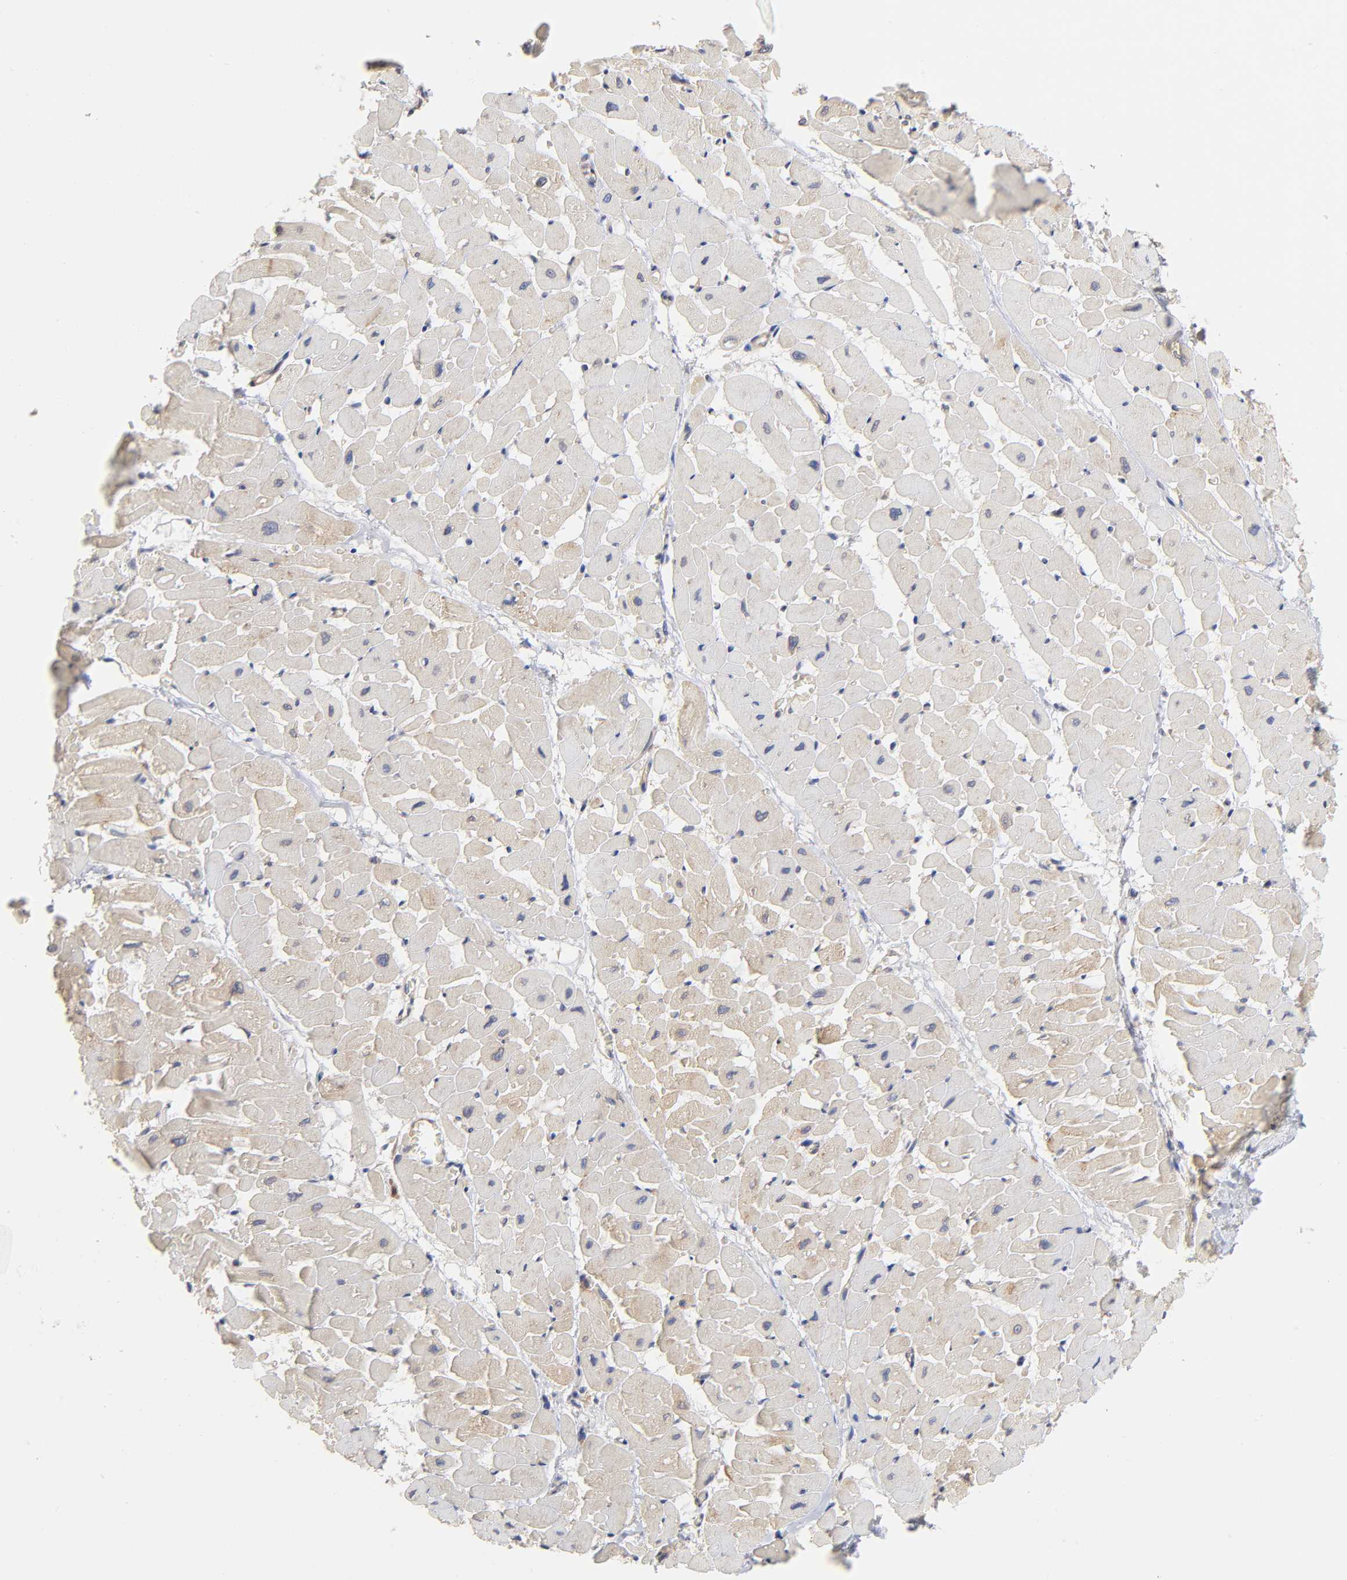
{"staining": {"intensity": "weak", "quantity": "25%-75%", "location": "cytoplasmic/membranous"}, "tissue": "heart muscle", "cell_type": "Cardiomyocytes", "image_type": "normal", "snomed": [{"axis": "morphology", "description": "Normal tissue, NOS"}, {"axis": "topography", "description": "Heart"}], "caption": "Heart muscle stained with DAB (3,3'-diaminobenzidine) immunohistochemistry (IHC) exhibits low levels of weak cytoplasmic/membranous positivity in approximately 25%-75% of cardiomyocytes.", "gene": "STRN3", "patient": {"sex": "male", "age": 45}}